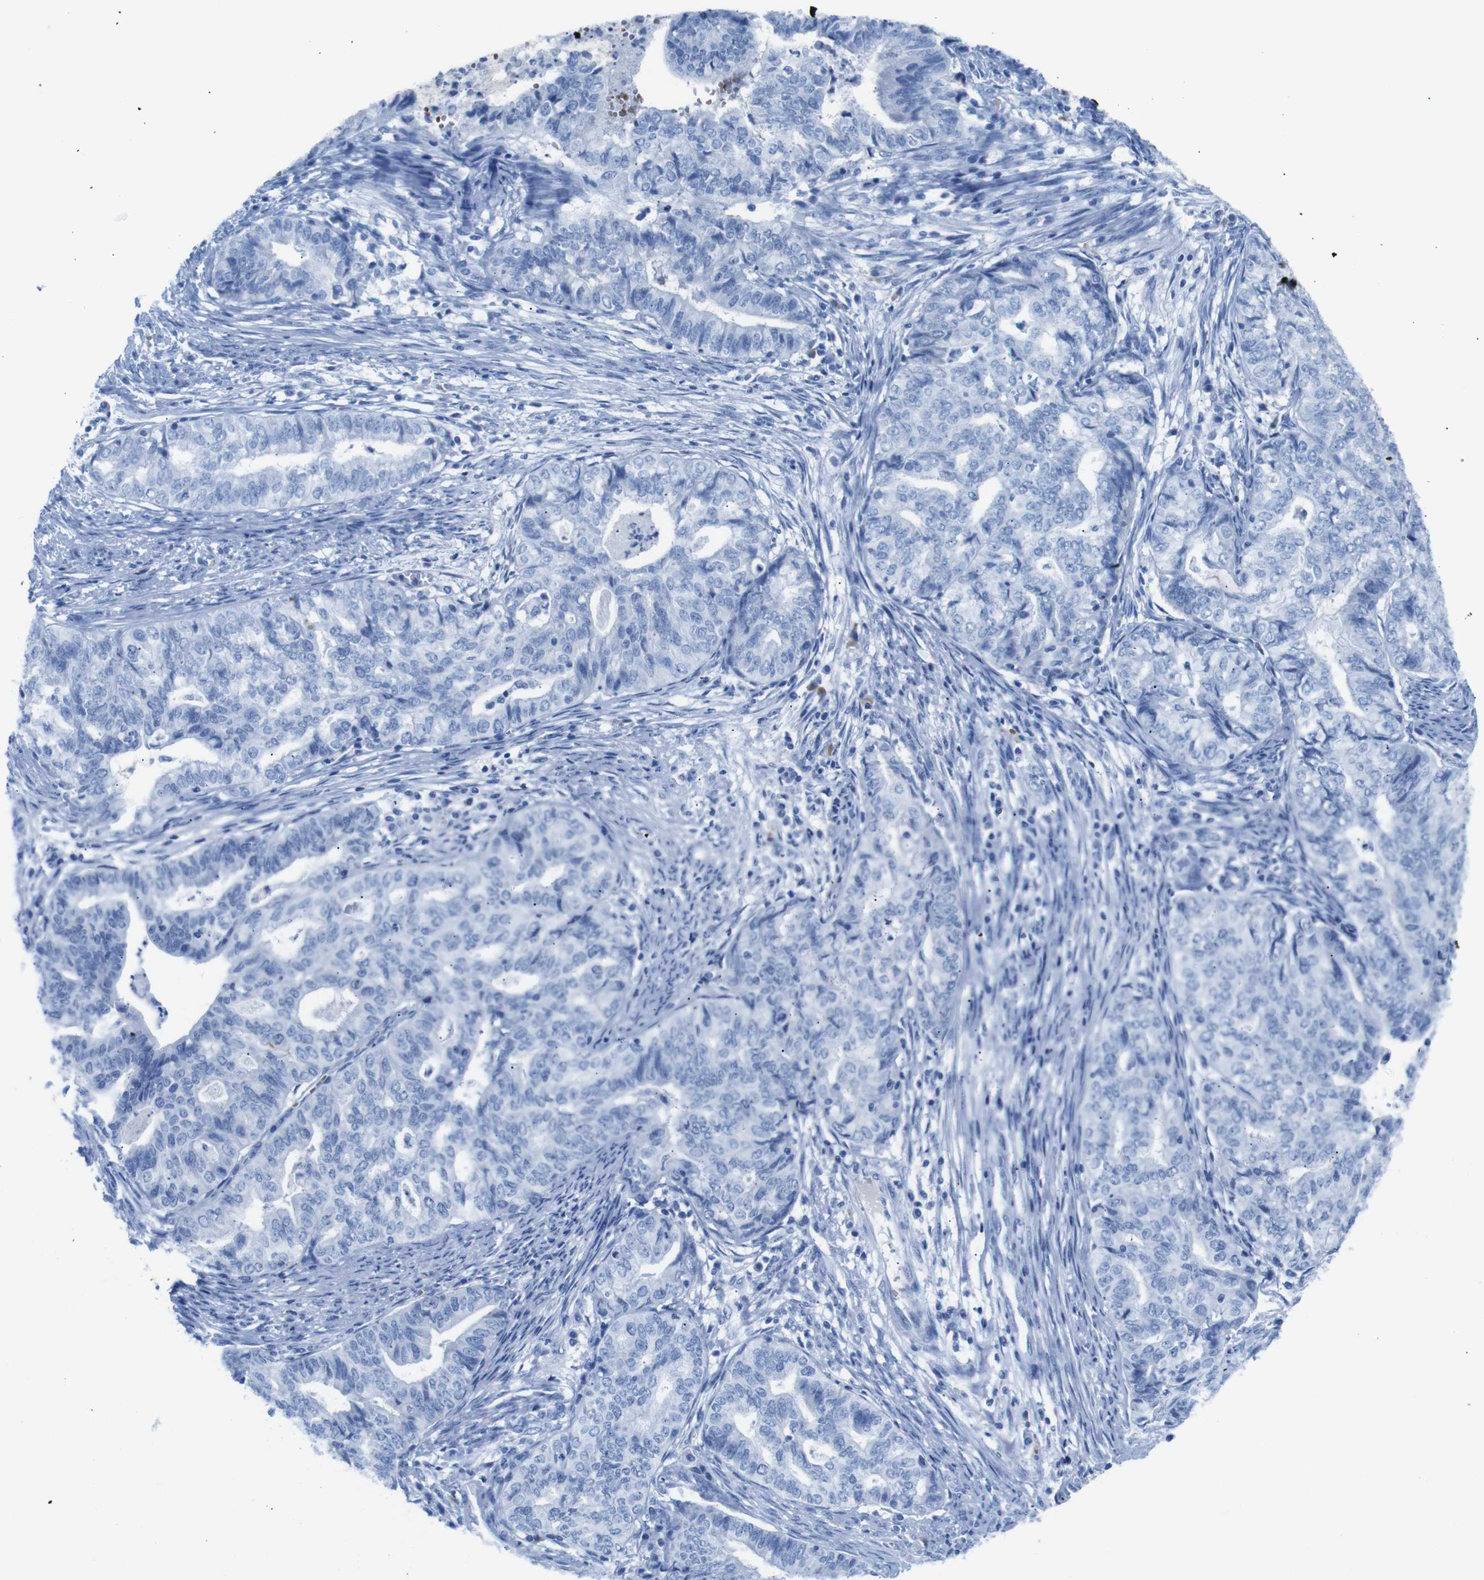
{"staining": {"intensity": "negative", "quantity": "none", "location": "none"}, "tissue": "endometrial cancer", "cell_type": "Tumor cells", "image_type": "cancer", "snomed": [{"axis": "morphology", "description": "Adenocarcinoma, NOS"}, {"axis": "topography", "description": "Endometrium"}], "caption": "A high-resolution image shows immunohistochemistry (IHC) staining of endometrial cancer (adenocarcinoma), which reveals no significant expression in tumor cells.", "gene": "ERVMER34-1", "patient": {"sex": "female", "age": 79}}